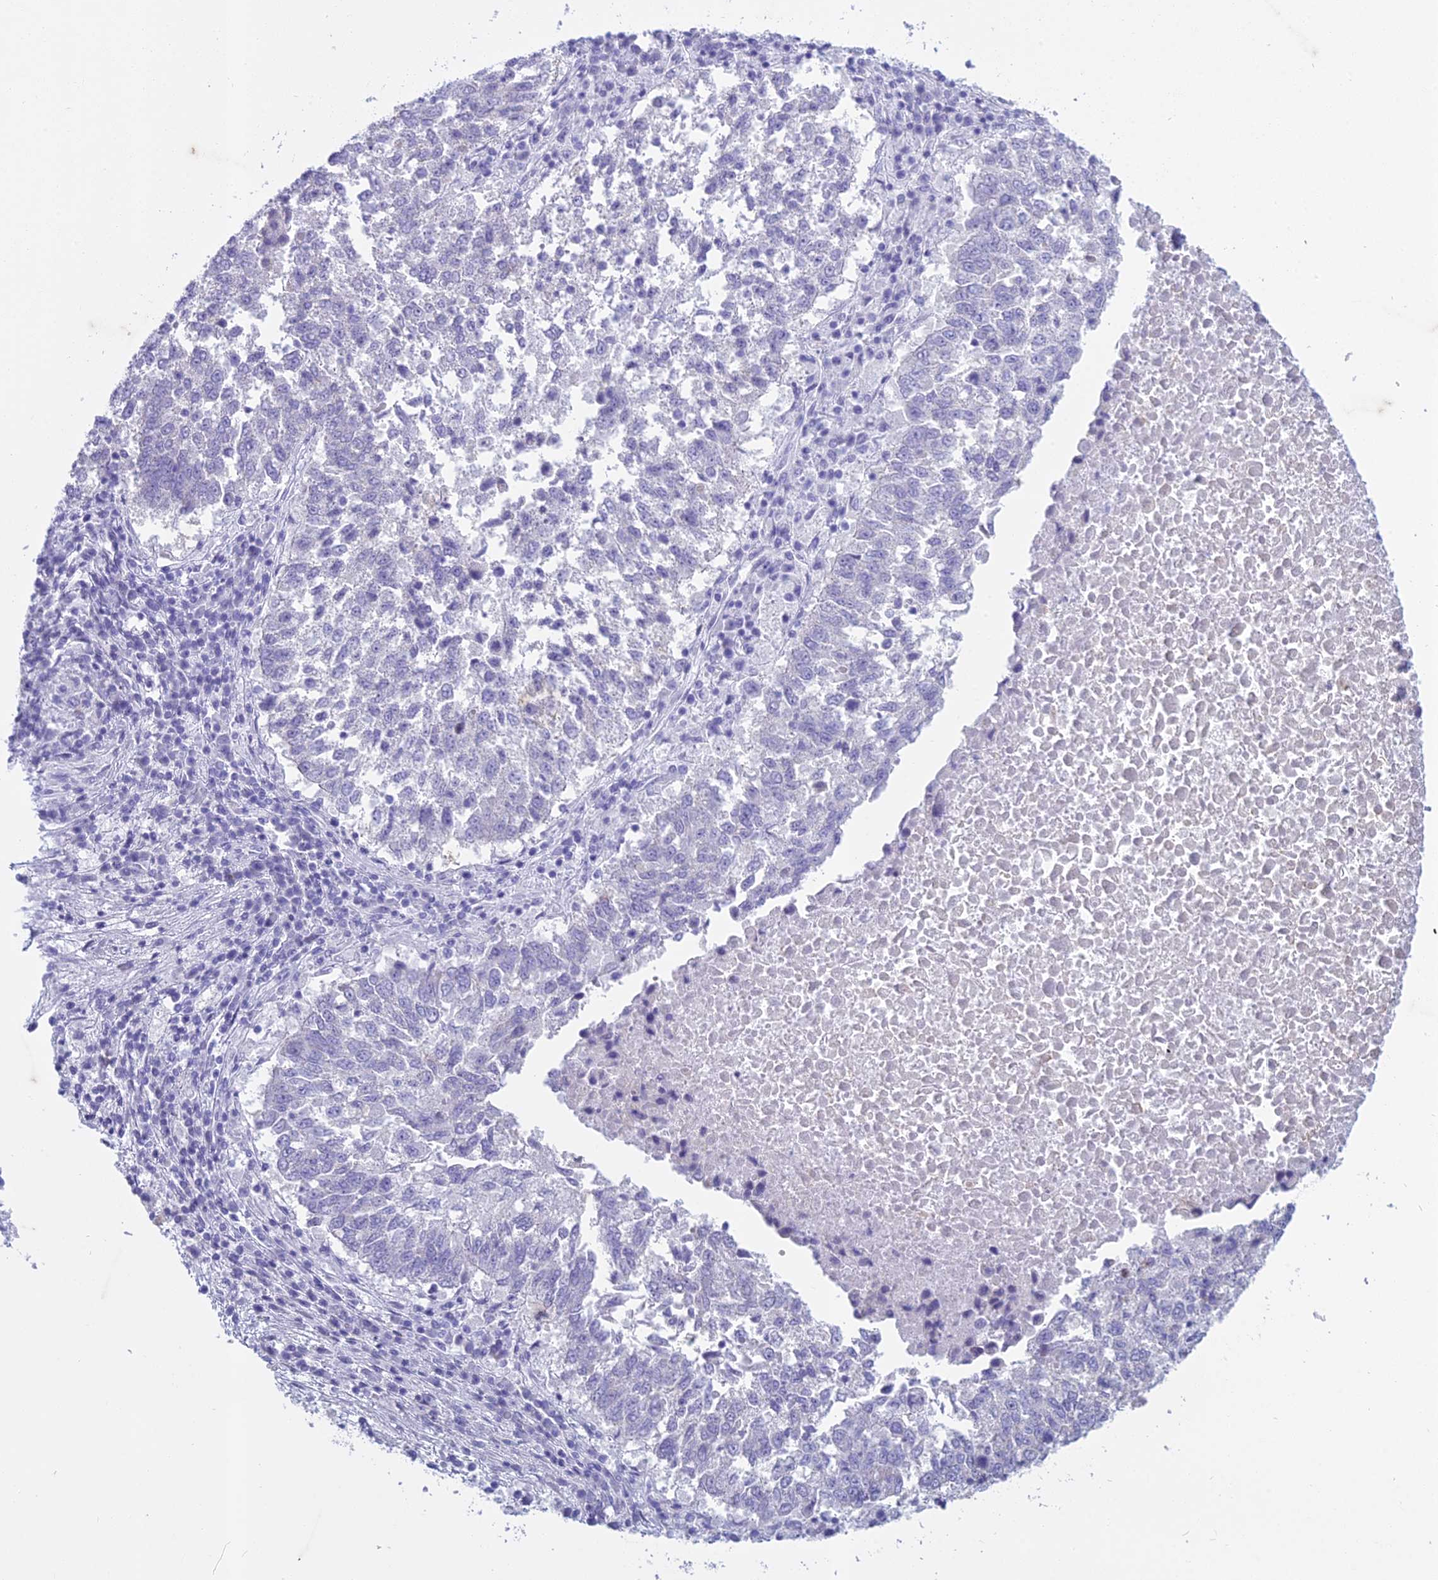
{"staining": {"intensity": "negative", "quantity": "none", "location": "none"}, "tissue": "lung cancer", "cell_type": "Tumor cells", "image_type": "cancer", "snomed": [{"axis": "morphology", "description": "Squamous cell carcinoma, NOS"}, {"axis": "topography", "description": "Lung"}], "caption": "Tumor cells show no significant protein expression in lung squamous cell carcinoma.", "gene": "HMGB4", "patient": {"sex": "male", "age": 73}}